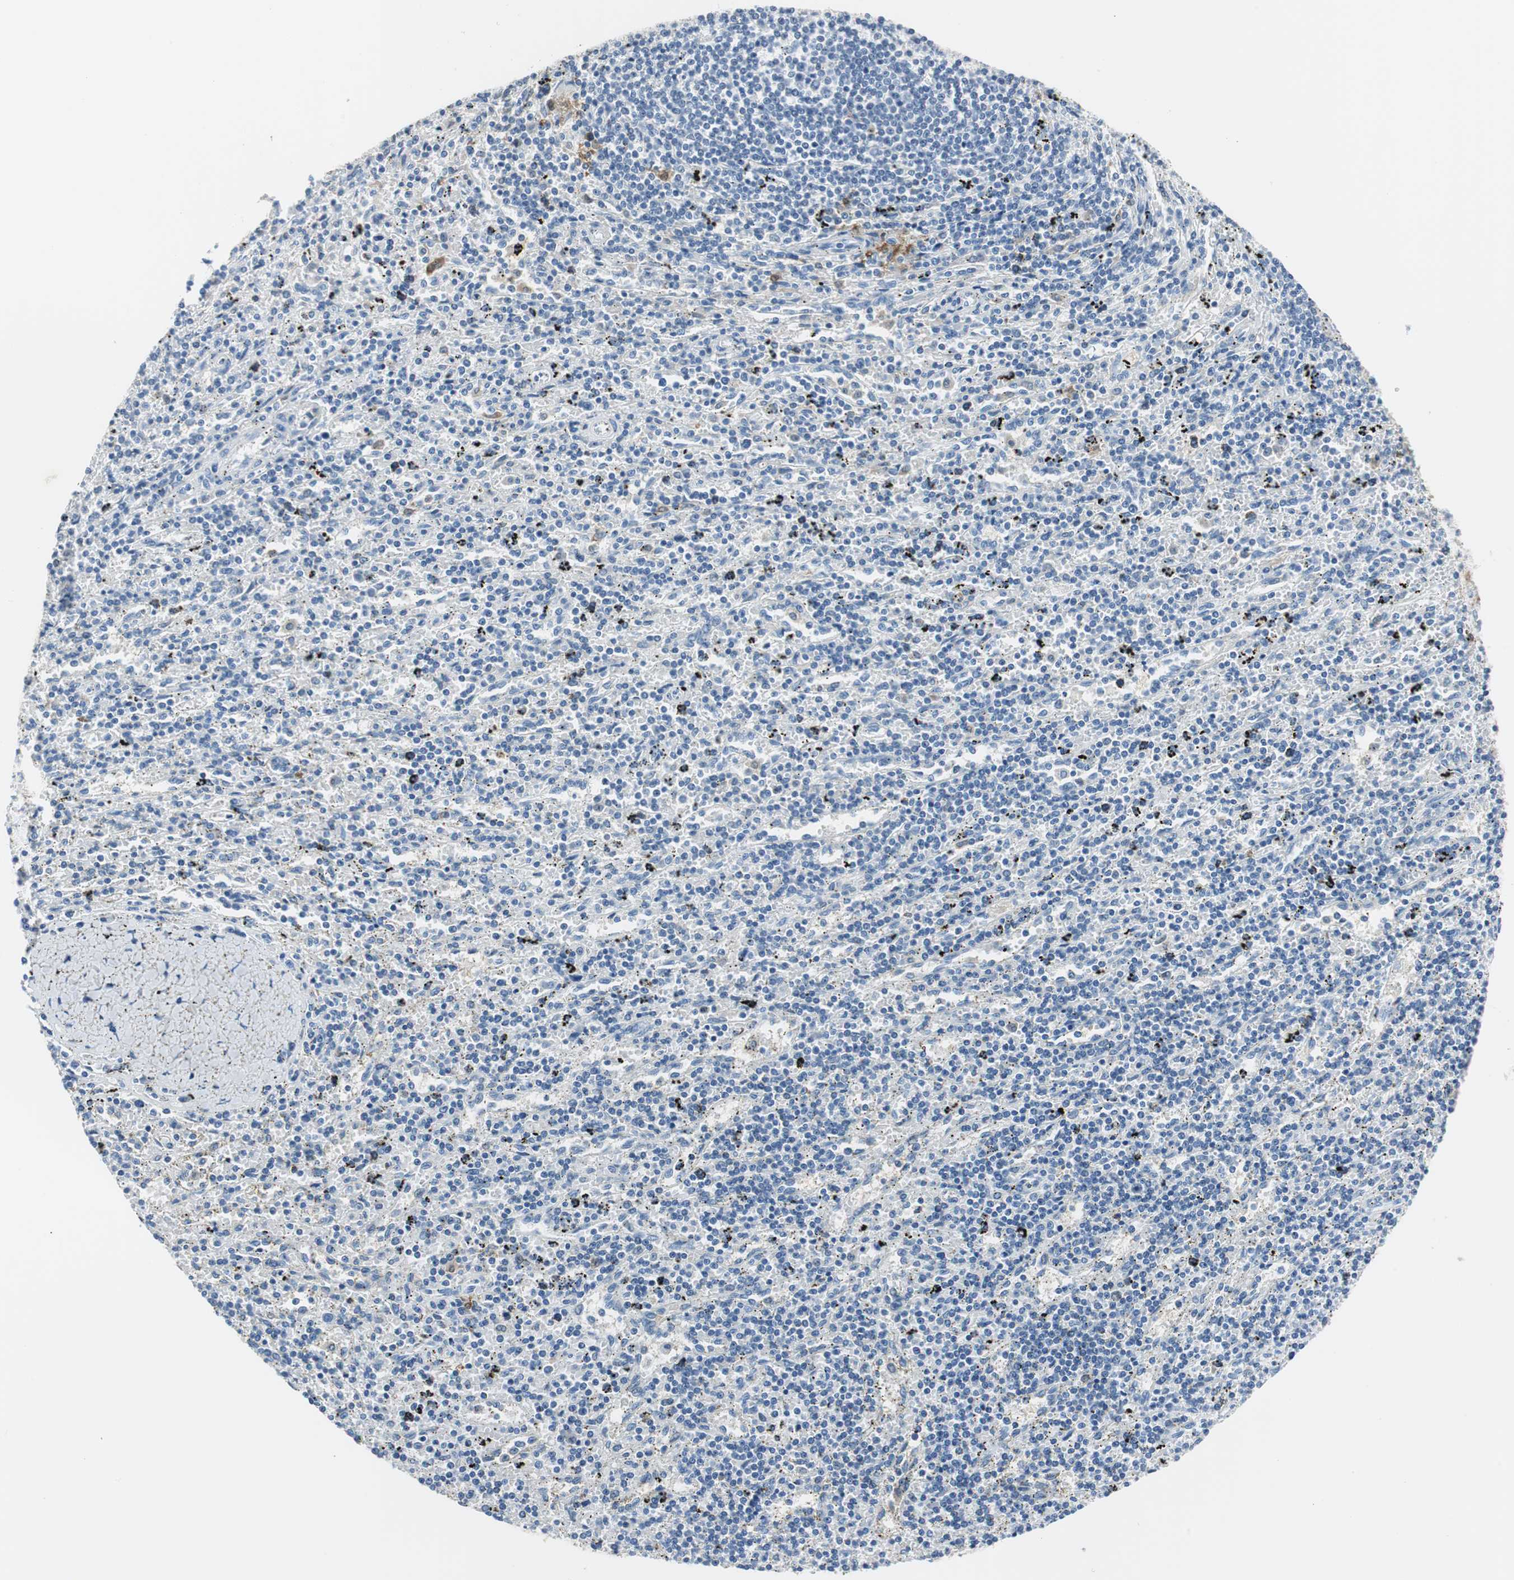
{"staining": {"intensity": "negative", "quantity": "none", "location": "none"}, "tissue": "lymphoma", "cell_type": "Tumor cells", "image_type": "cancer", "snomed": [{"axis": "morphology", "description": "Malignant lymphoma, non-Hodgkin's type, Low grade"}, {"axis": "topography", "description": "Spleen"}], "caption": "Image shows no significant protein staining in tumor cells of lymphoma. (Immunohistochemistry, brightfield microscopy, high magnification).", "gene": "FBP1", "patient": {"sex": "male", "age": 76}}